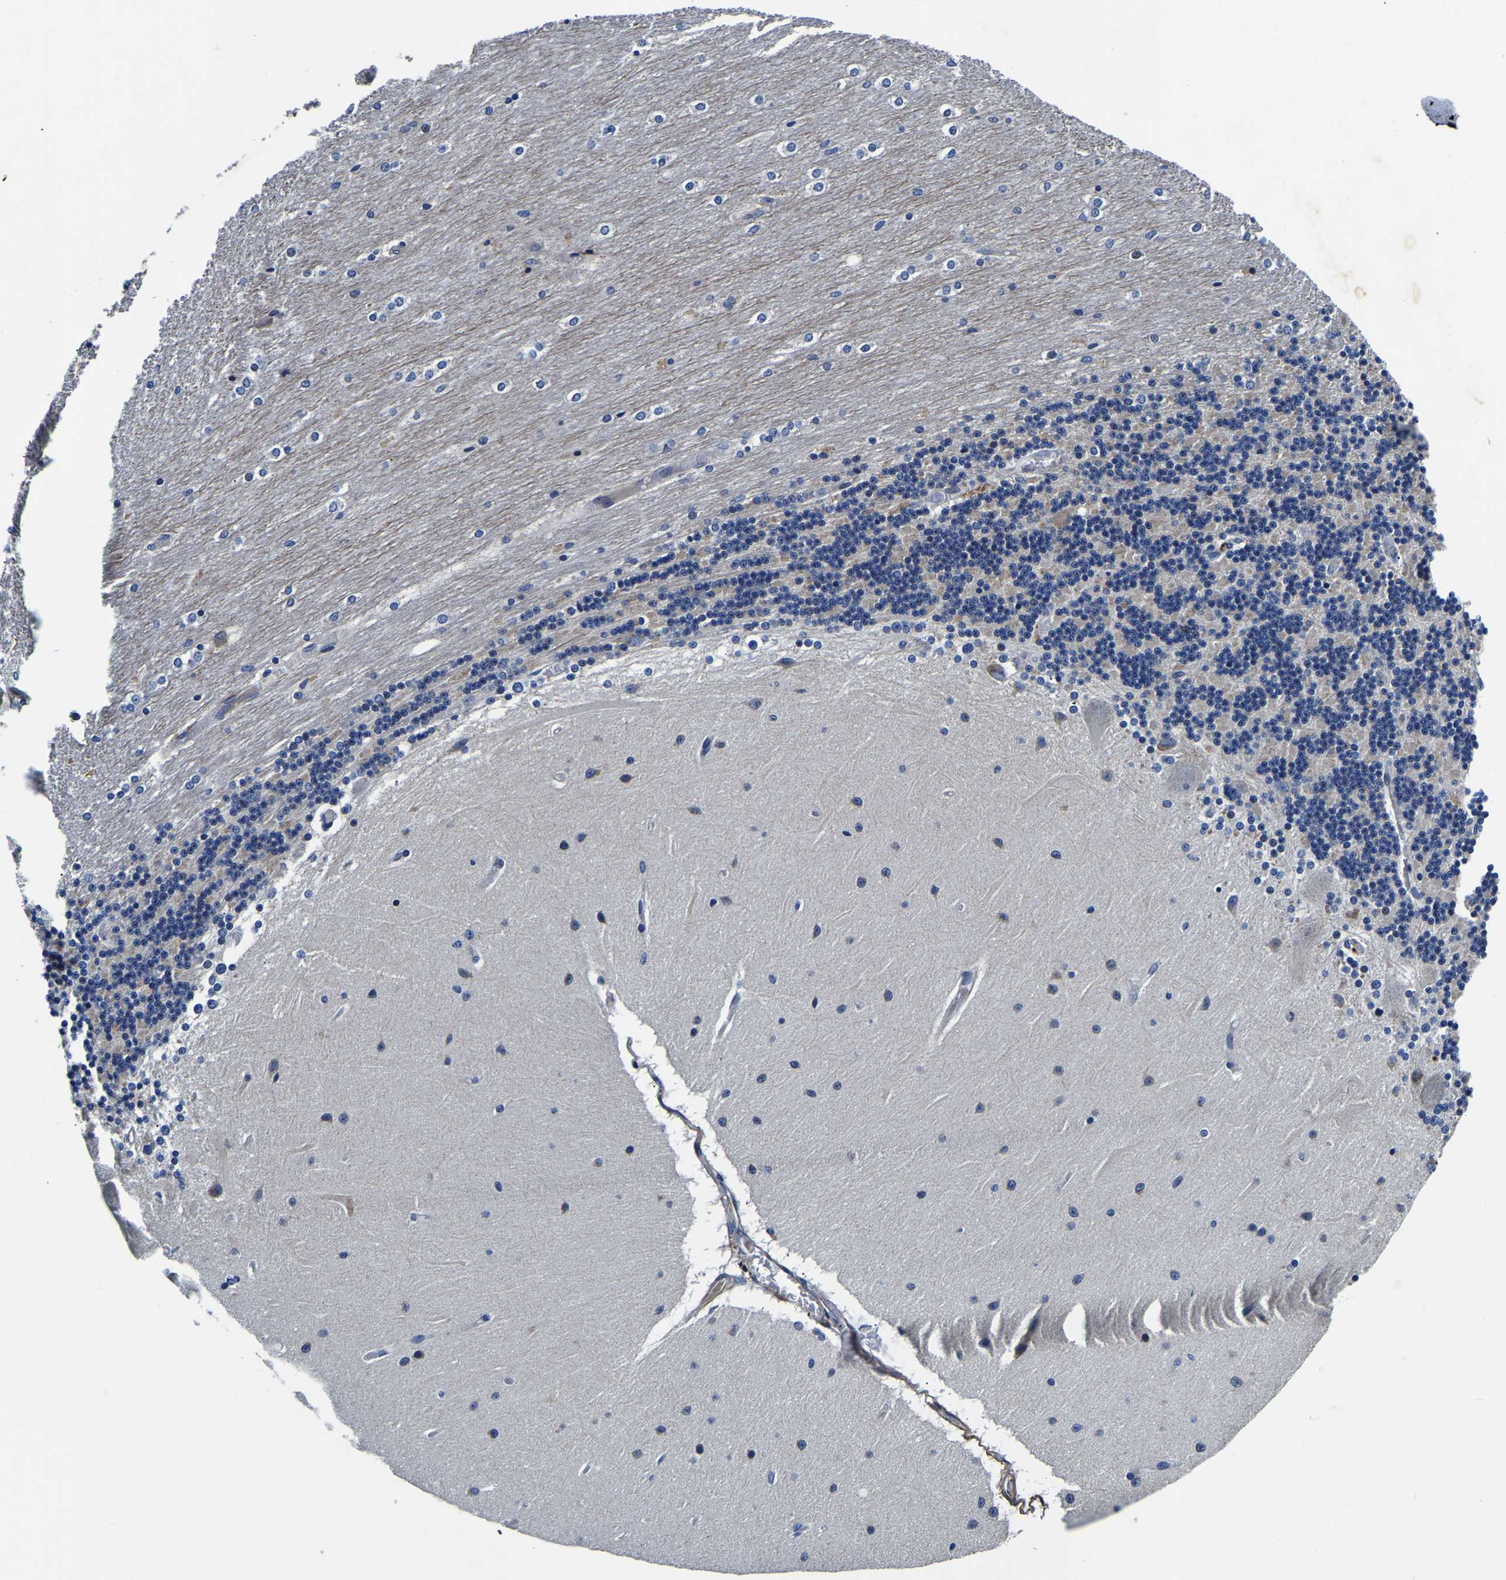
{"staining": {"intensity": "weak", "quantity": "<25%", "location": "cytoplasmic/membranous"}, "tissue": "cerebellum", "cell_type": "Cells in granular layer", "image_type": "normal", "snomed": [{"axis": "morphology", "description": "Normal tissue, NOS"}, {"axis": "topography", "description": "Cerebellum"}], "caption": "An immunohistochemistry image of benign cerebellum is shown. There is no staining in cells in granular layer of cerebellum. (DAB immunohistochemistry (IHC), high magnification).", "gene": "KCTD17", "patient": {"sex": "female", "age": 54}}